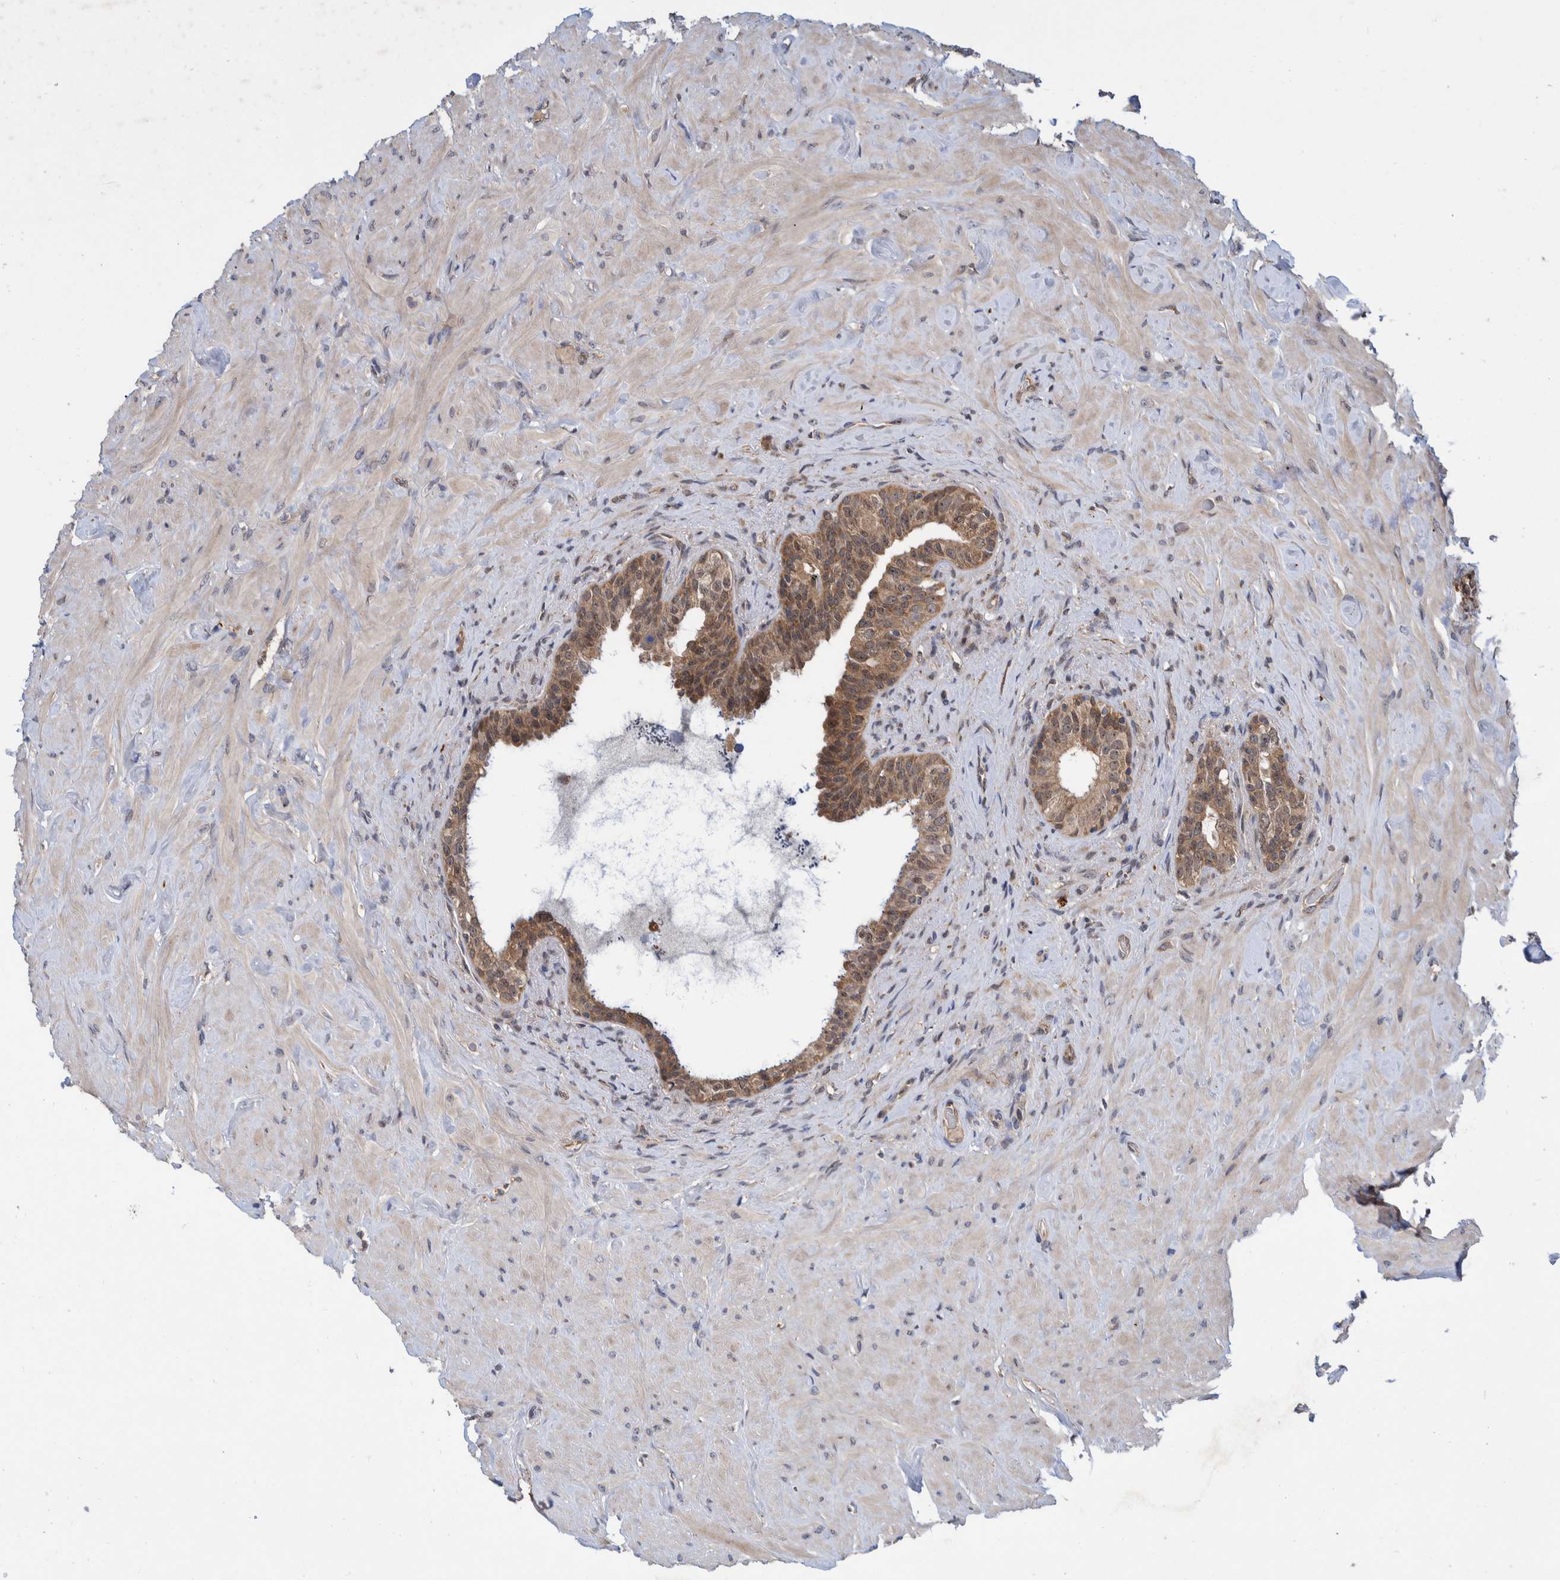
{"staining": {"intensity": "moderate", "quantity": ">75%", "location": "cytoplasmic/membranous,nuclear"}, "tissue": "seminal vesicle", "cell_type": "Glandular cells", "image_type": "normal", "snomed": [{"axis": "morphology", "description": "Normal tissue, NOS"}, {"axis": "topography", "description": "Seminal veicle"}], "caption": "Human seminal vesicle stained with a brown dye reveals moderate cytoplasmic/membranous,nuclear positive expression in about >75% of glandular cells.", "gene": "PLPBP", "patient": {"sex": "male", "age": 68}}